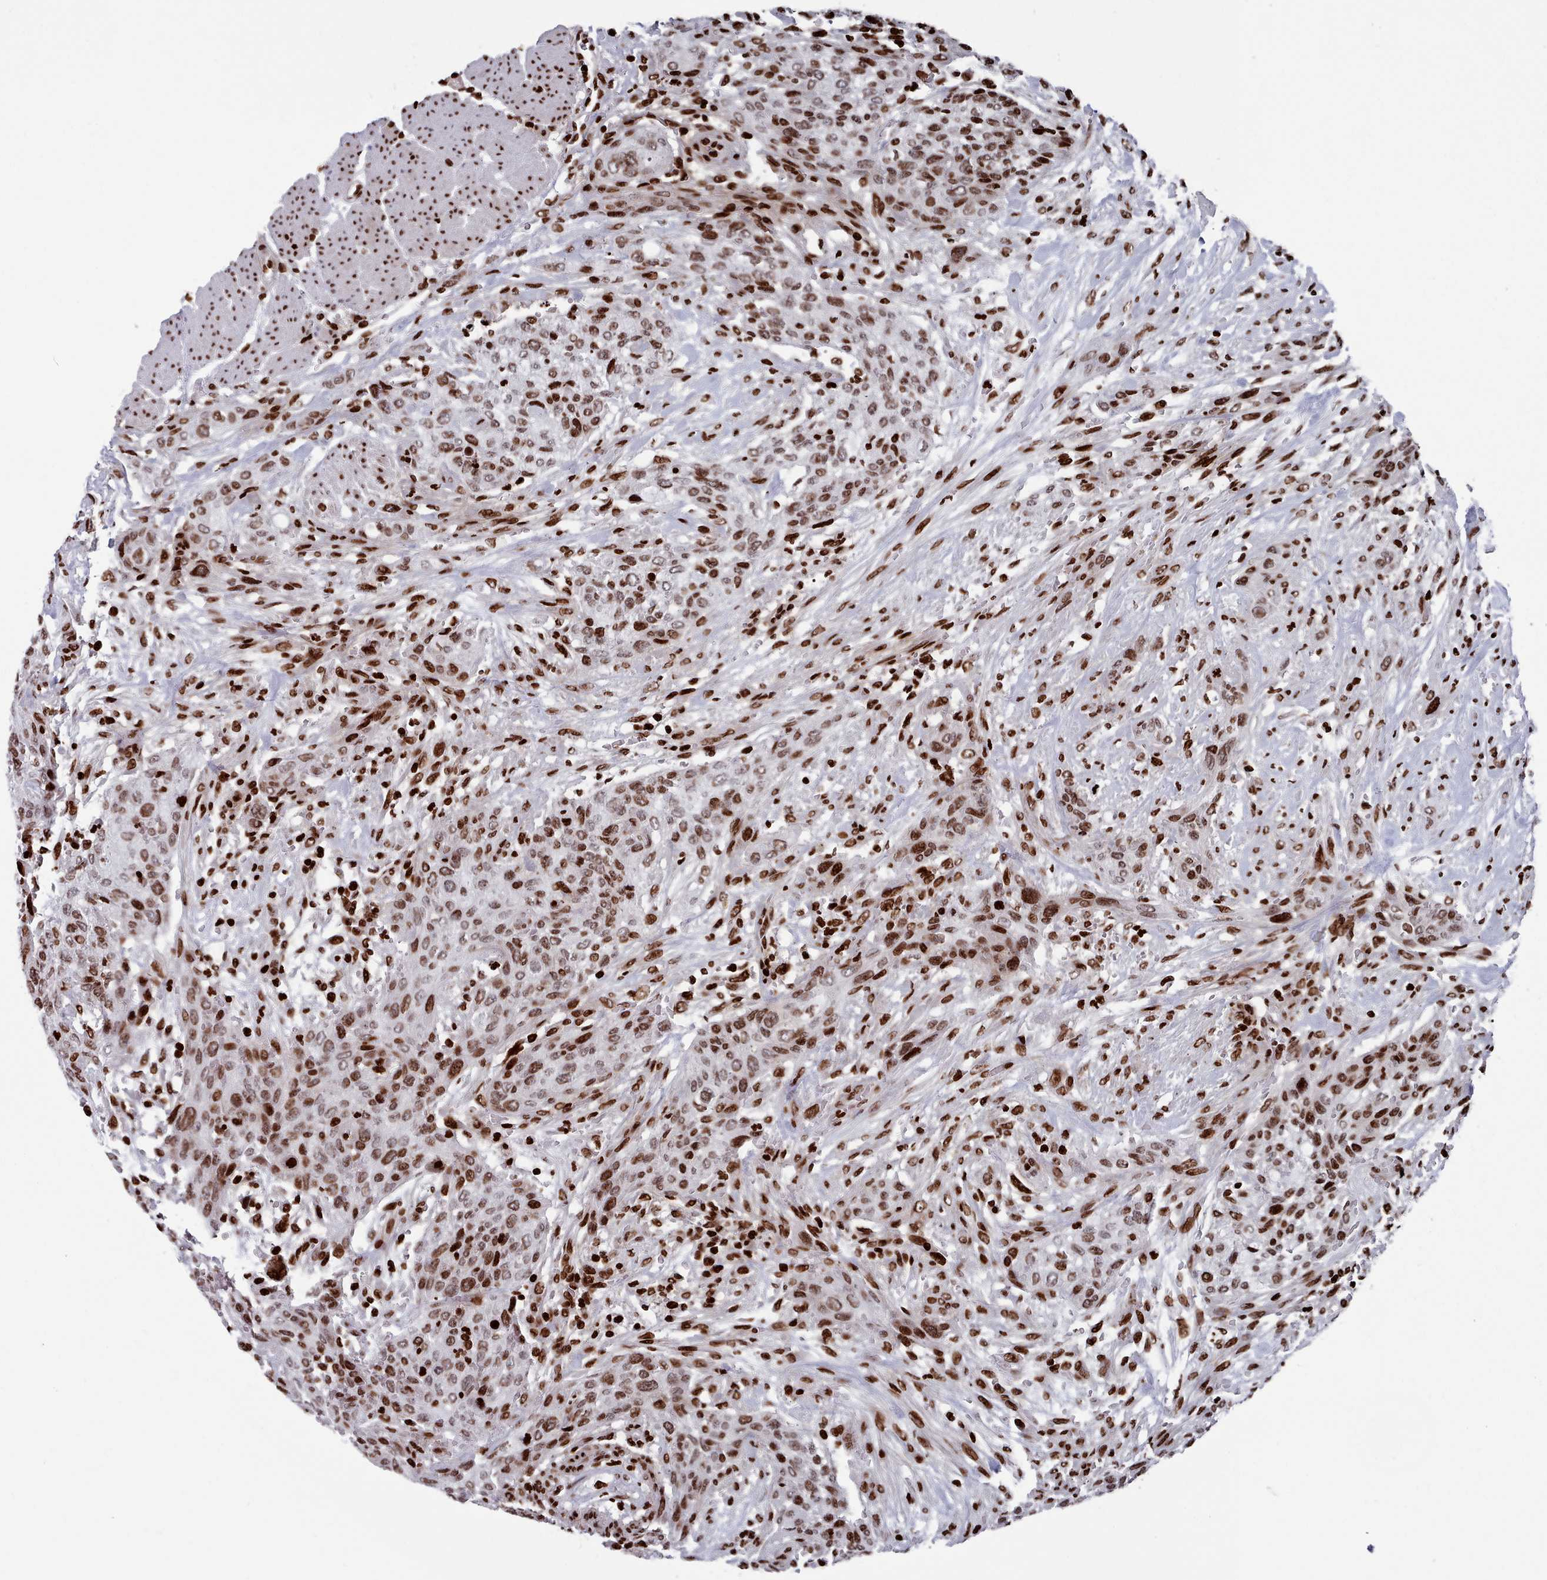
{"staining": {"intensity": "strong", "quantity": ">75%", "location": "nuclear"}, "tissue": "urothelial cancer", "cell_type": "Tumor cells", "image_type": "cancer", "snomed": [{"axis": "morphology", "description": "Urothelial carcinoma, High grade"}, {"axis": "topography", "description": "Urinary bladder"}], "caption": "Urothelial cancer stained with a brown dye demonstrates strong nuclear positive staining in approximately >75% of tumor cells.", "gene": "PCDHB12", "patient": {"sex": "male", "age": 35}}